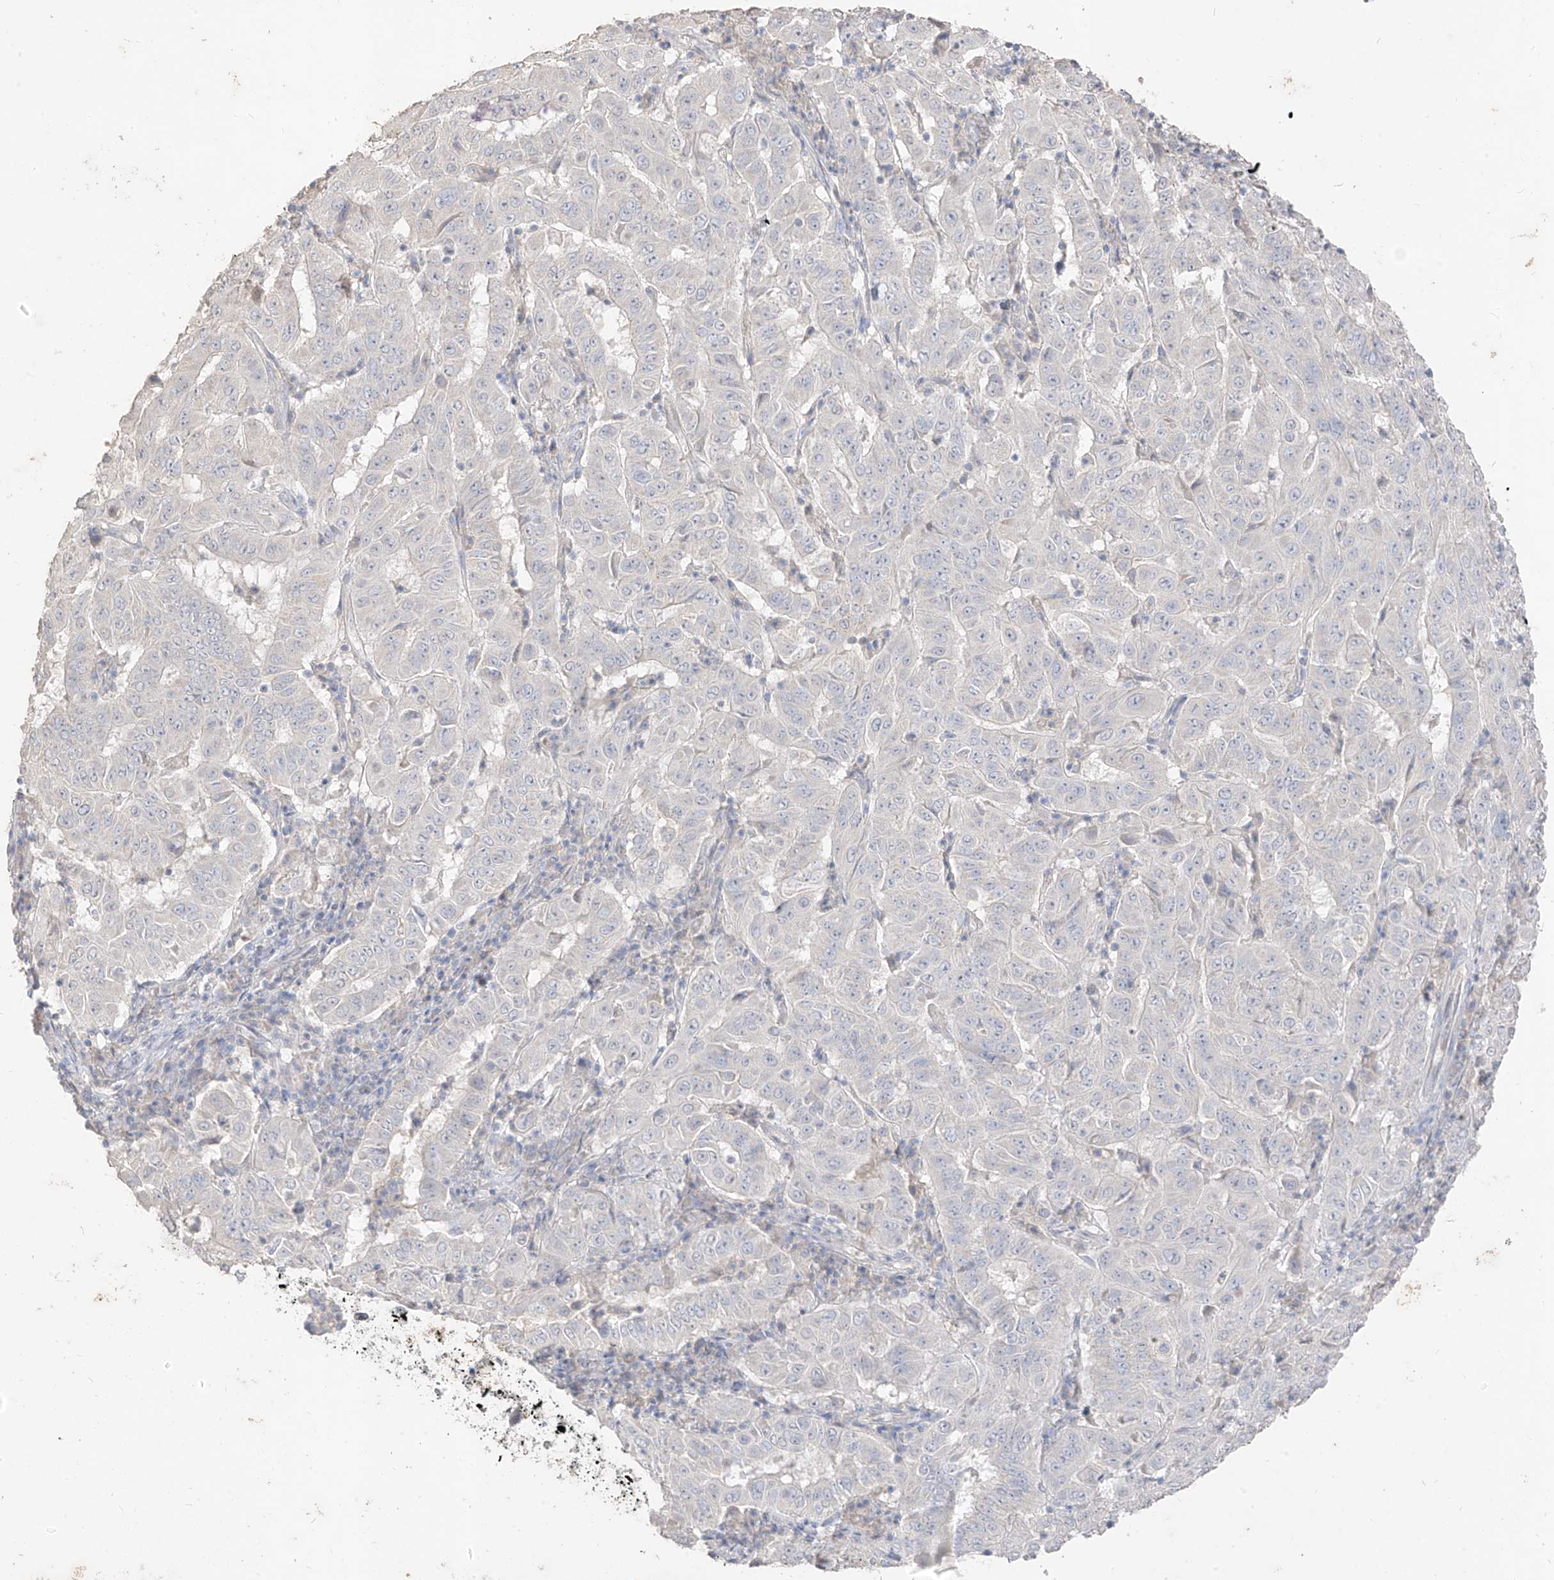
{"staining": {"intensity": "negative", "quantity": "none", "location": "none"}, "tissue": "pancreatic cancer", "cell_type": "Tumor cells", "image_type": "cancer", "snomed": [{"axis": "morphology", "description": "Adenocarcinoma, NOS"}, {"axis": "topography", "description": "Pancreas"}], "caption": "There is no significant staining in tumor cells of adenocarcinoma (pancreatic).", "gene": "ZZEF1", "patient": {"sex": "male", "age": 63}}